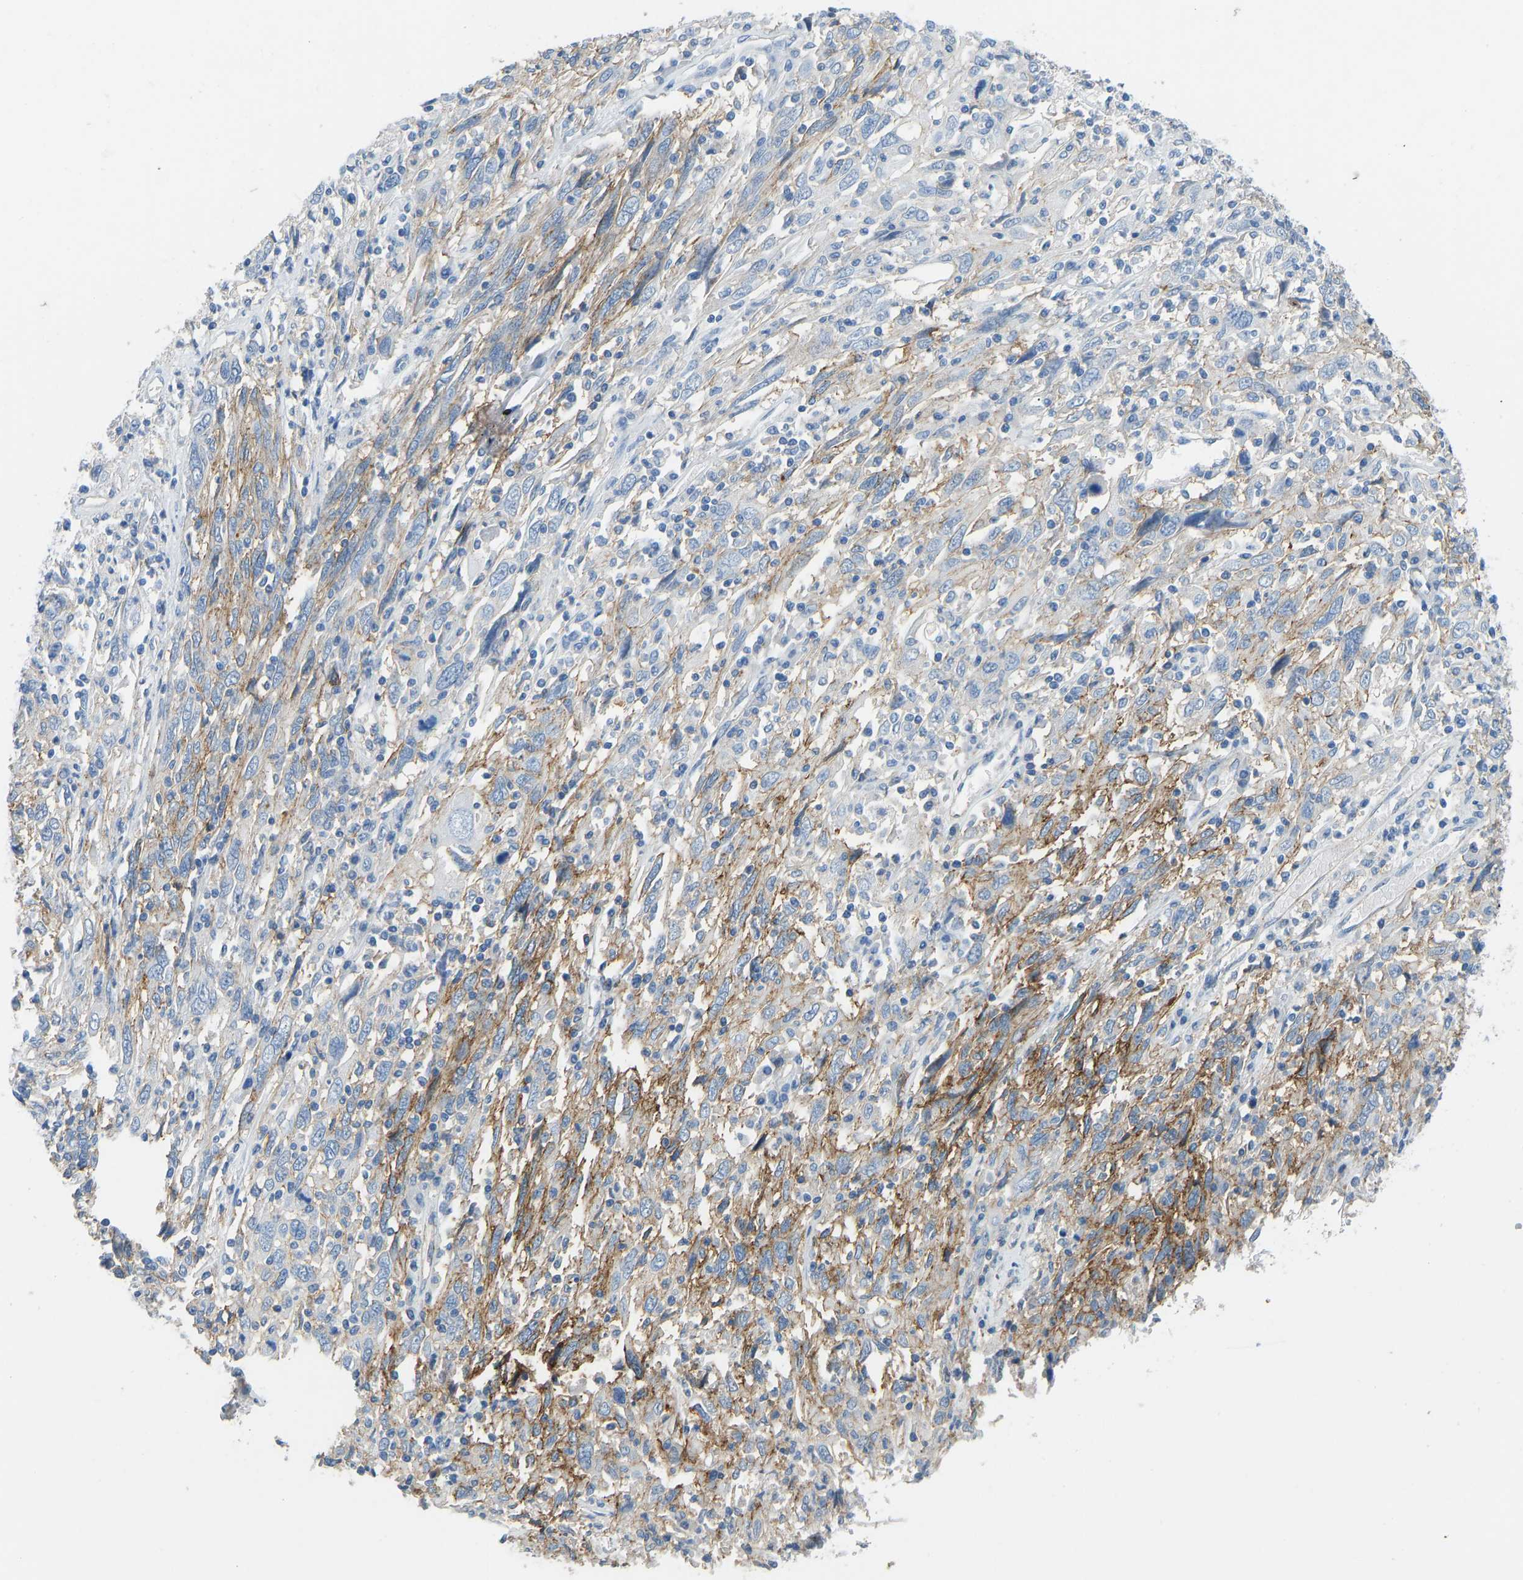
{"staining": {"intensity": "moderate", "quantity": "25%-75%", "location": "cytoplasmic/membranous"}, "tissue": "cervical cancer", "cell_type": "Tumor cells", "image_type": "cancer", "snomed": [{"axis": "morphology", "description": "Squamous cell carcinoma, NOS"}, {"axis": "topography", "description": "Cervix"}], "caption": "Cervical cancer stained with a protein marker displays moderate staining in tumor cells.", "gene": "ATP1A1", "patient": {"sex": "female", "age": 46}}